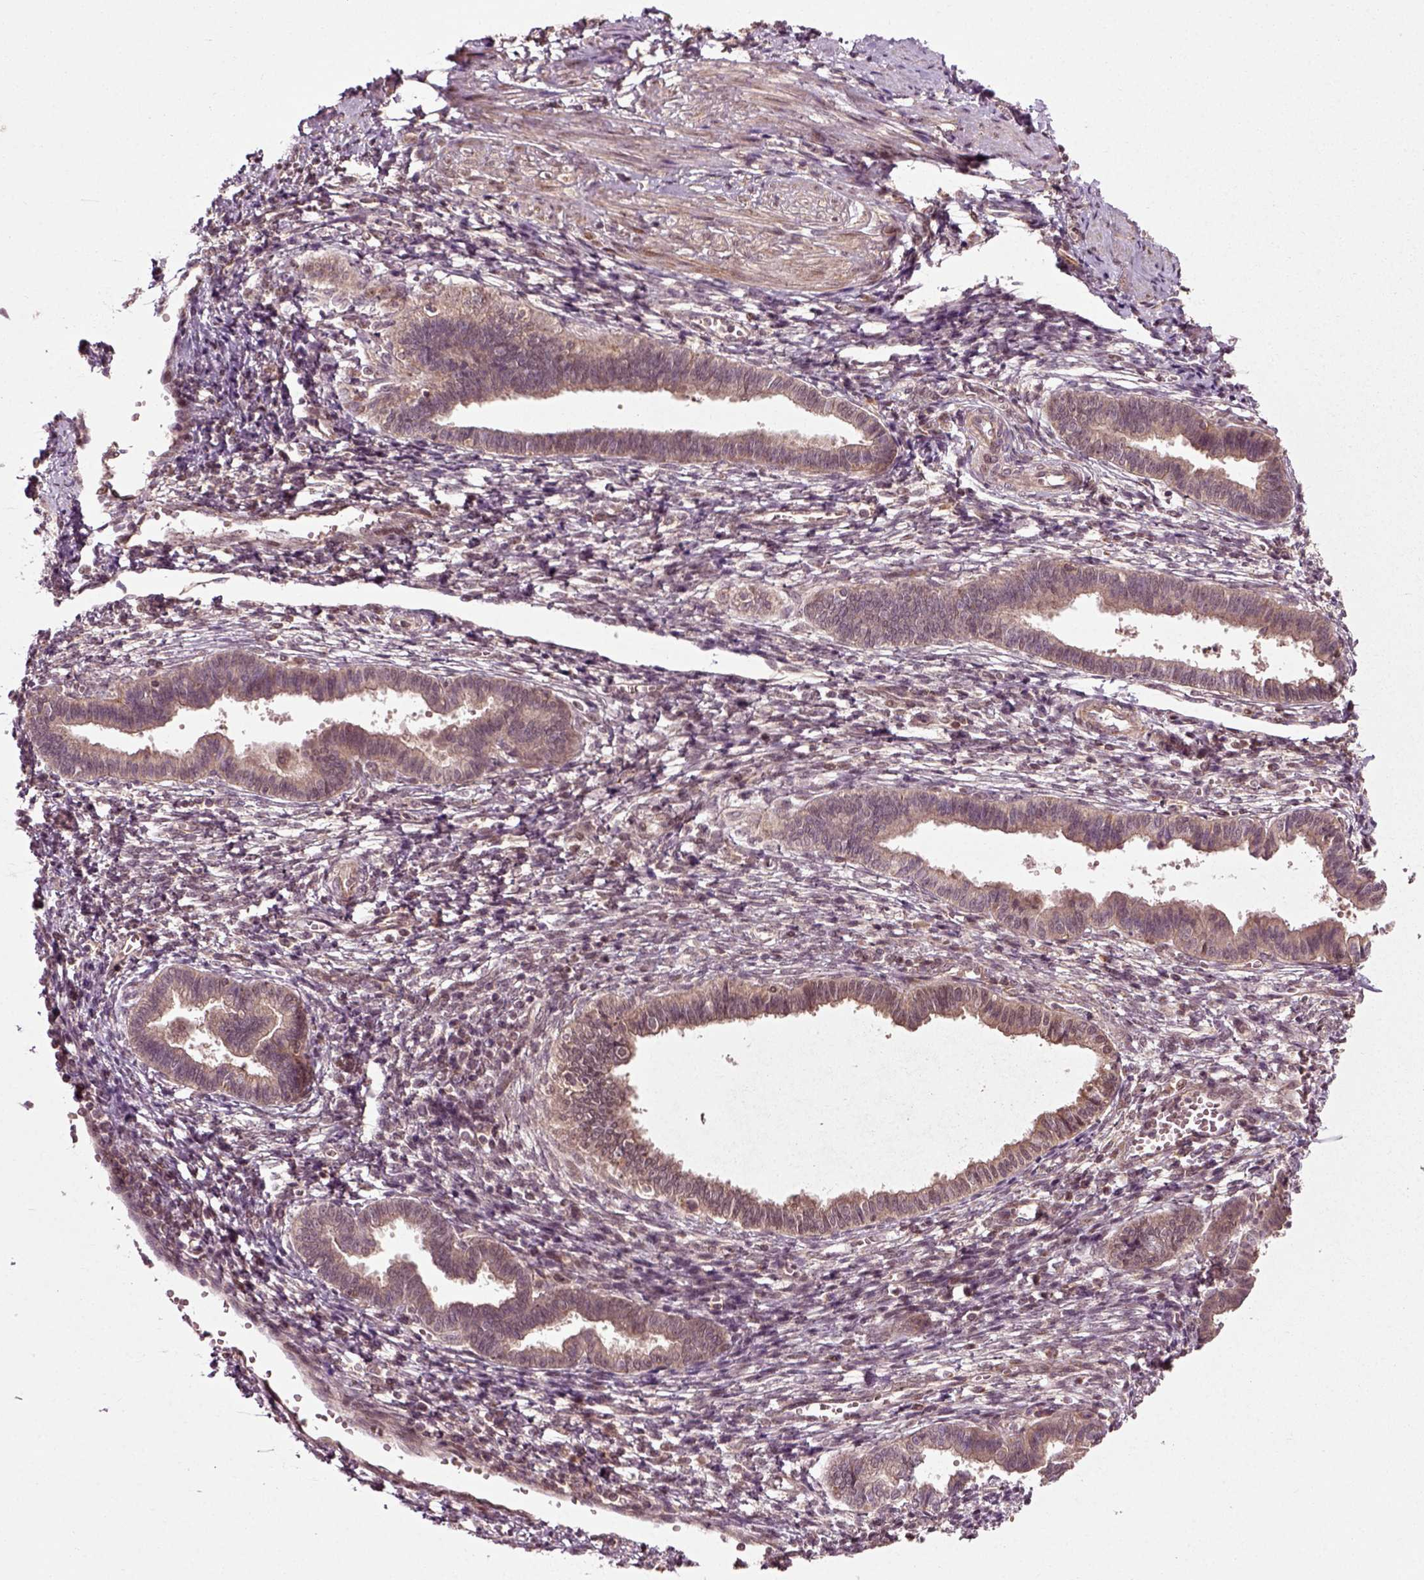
{"staining": {"intensity": "weak", "quantity": ">75%", "location": "cytoplasmic/membranous"}, "tissue": "endometrium", "cell_type": "Cells in endometrial stroma", "image_type": "normal", "snomed": [{"axis": "morphology", "description": "Normal tissue, NOS"}, {"axis": "topography", "description": "Cervix"}, {"axis": "topography", "description": "Endometrium"}], "caption": "Endometrium stained with a brown dye shows weak cytoplasmic/membranous positive positivity in approximately >75% of cells in endometrial stroma.", "gene": "PLCD3", "patient": {"sex": "female", "age": 37}}